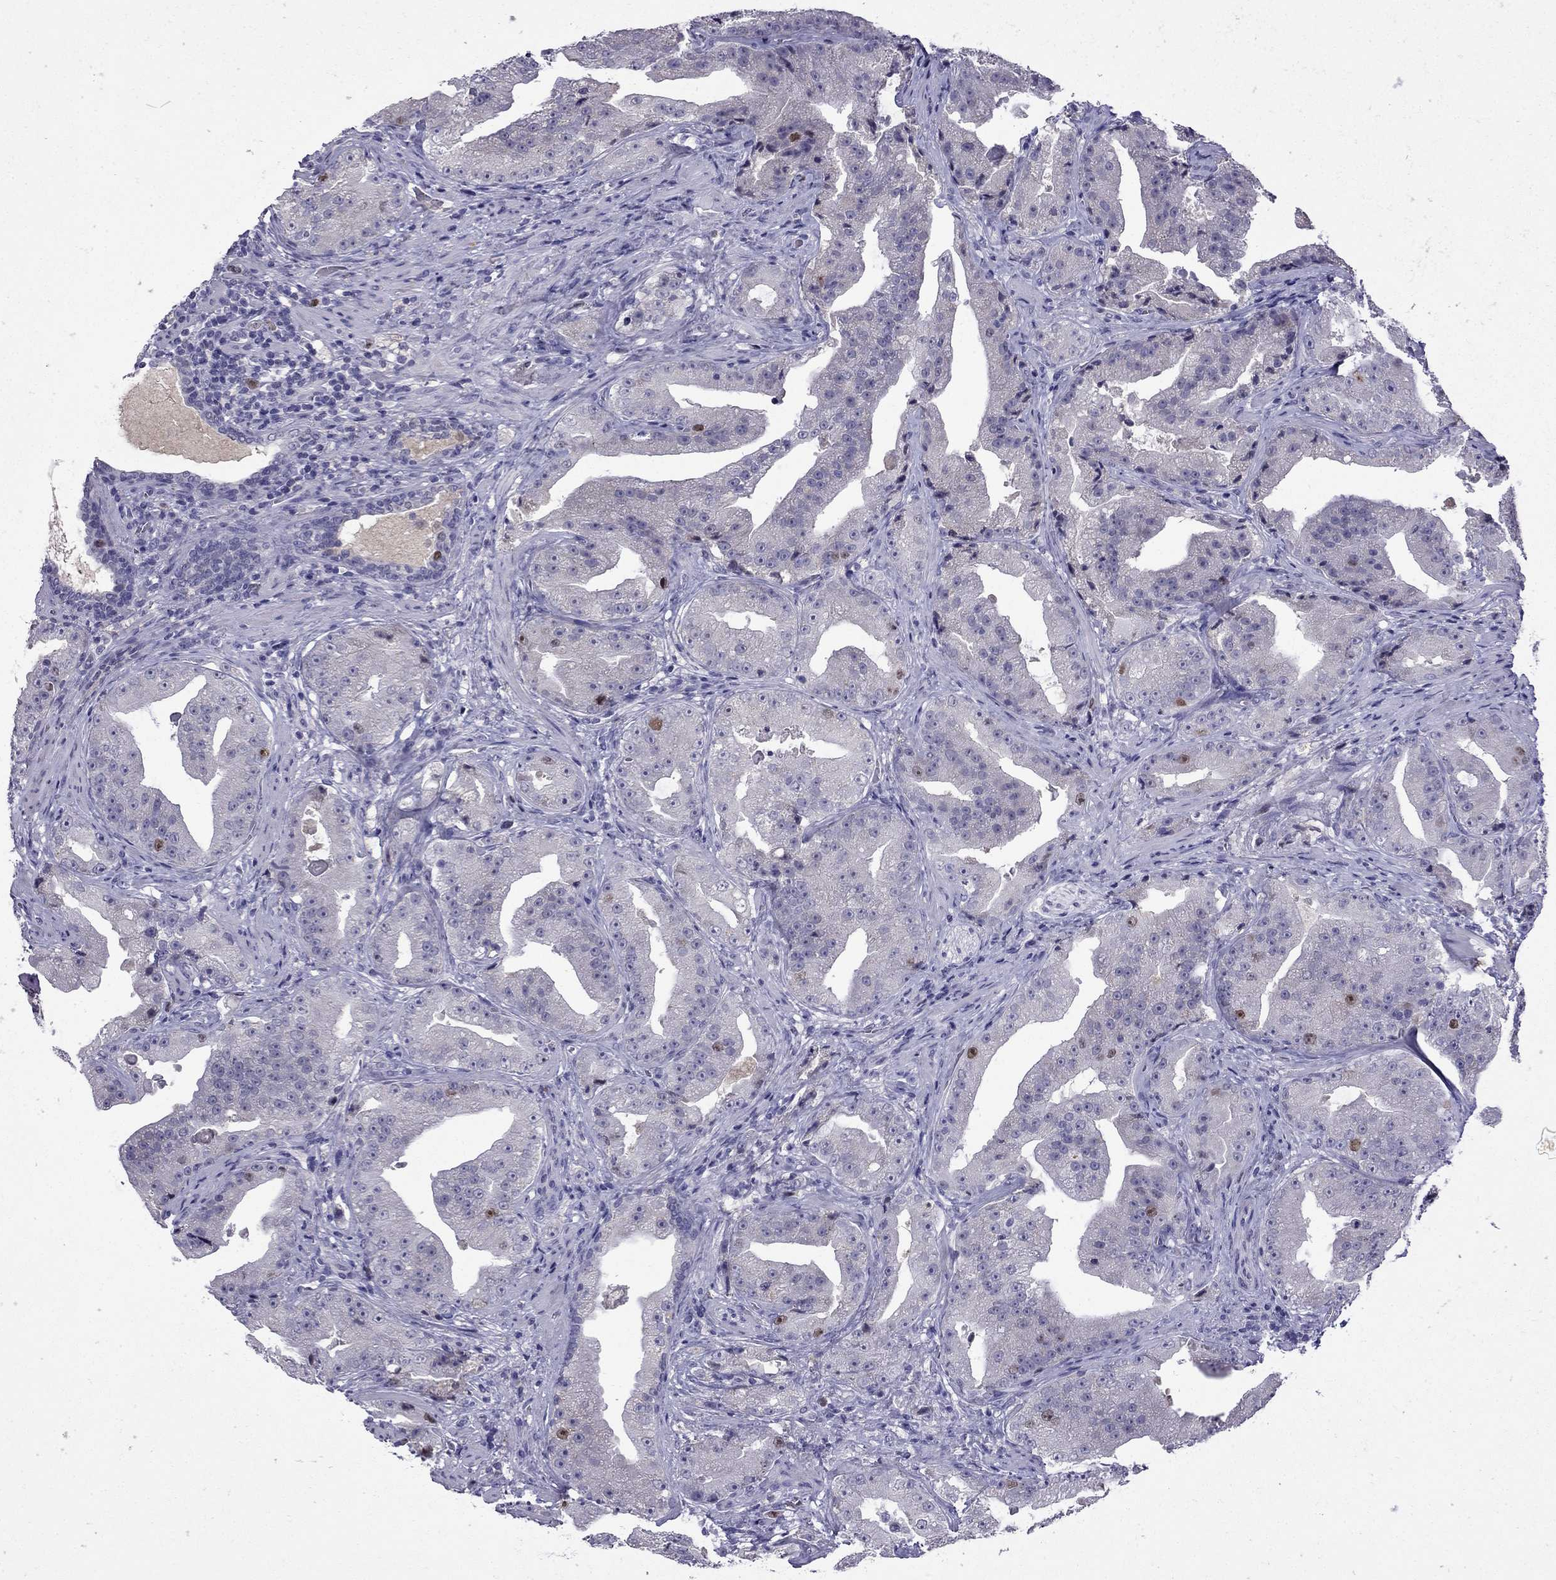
{"staining": {"intensity": "moderate", "quantity": "<25%", "location": "nuclear"}, "tissue": "prostate cancer", "cell_type": "Tumor cells", "image_type": "cancer", "snomed": [{"axis": "morphology", "description": "Adenocarcinoma, Low grade"}, {"axis": "topography", "description": "Prostate"}], "caption": "High-magnification brightfield microscopy of prostate low-grade adenocarcinoma stained with DAB (3,3'-diaminobenzidine) (brown) and counterstained with hematoxylin (blue). tumor cells exhibit moderate nuclear positivity is identified in about<25% of cells.", "gene": "UHRF1", "patient": {"sex": "male", "age": 62}}